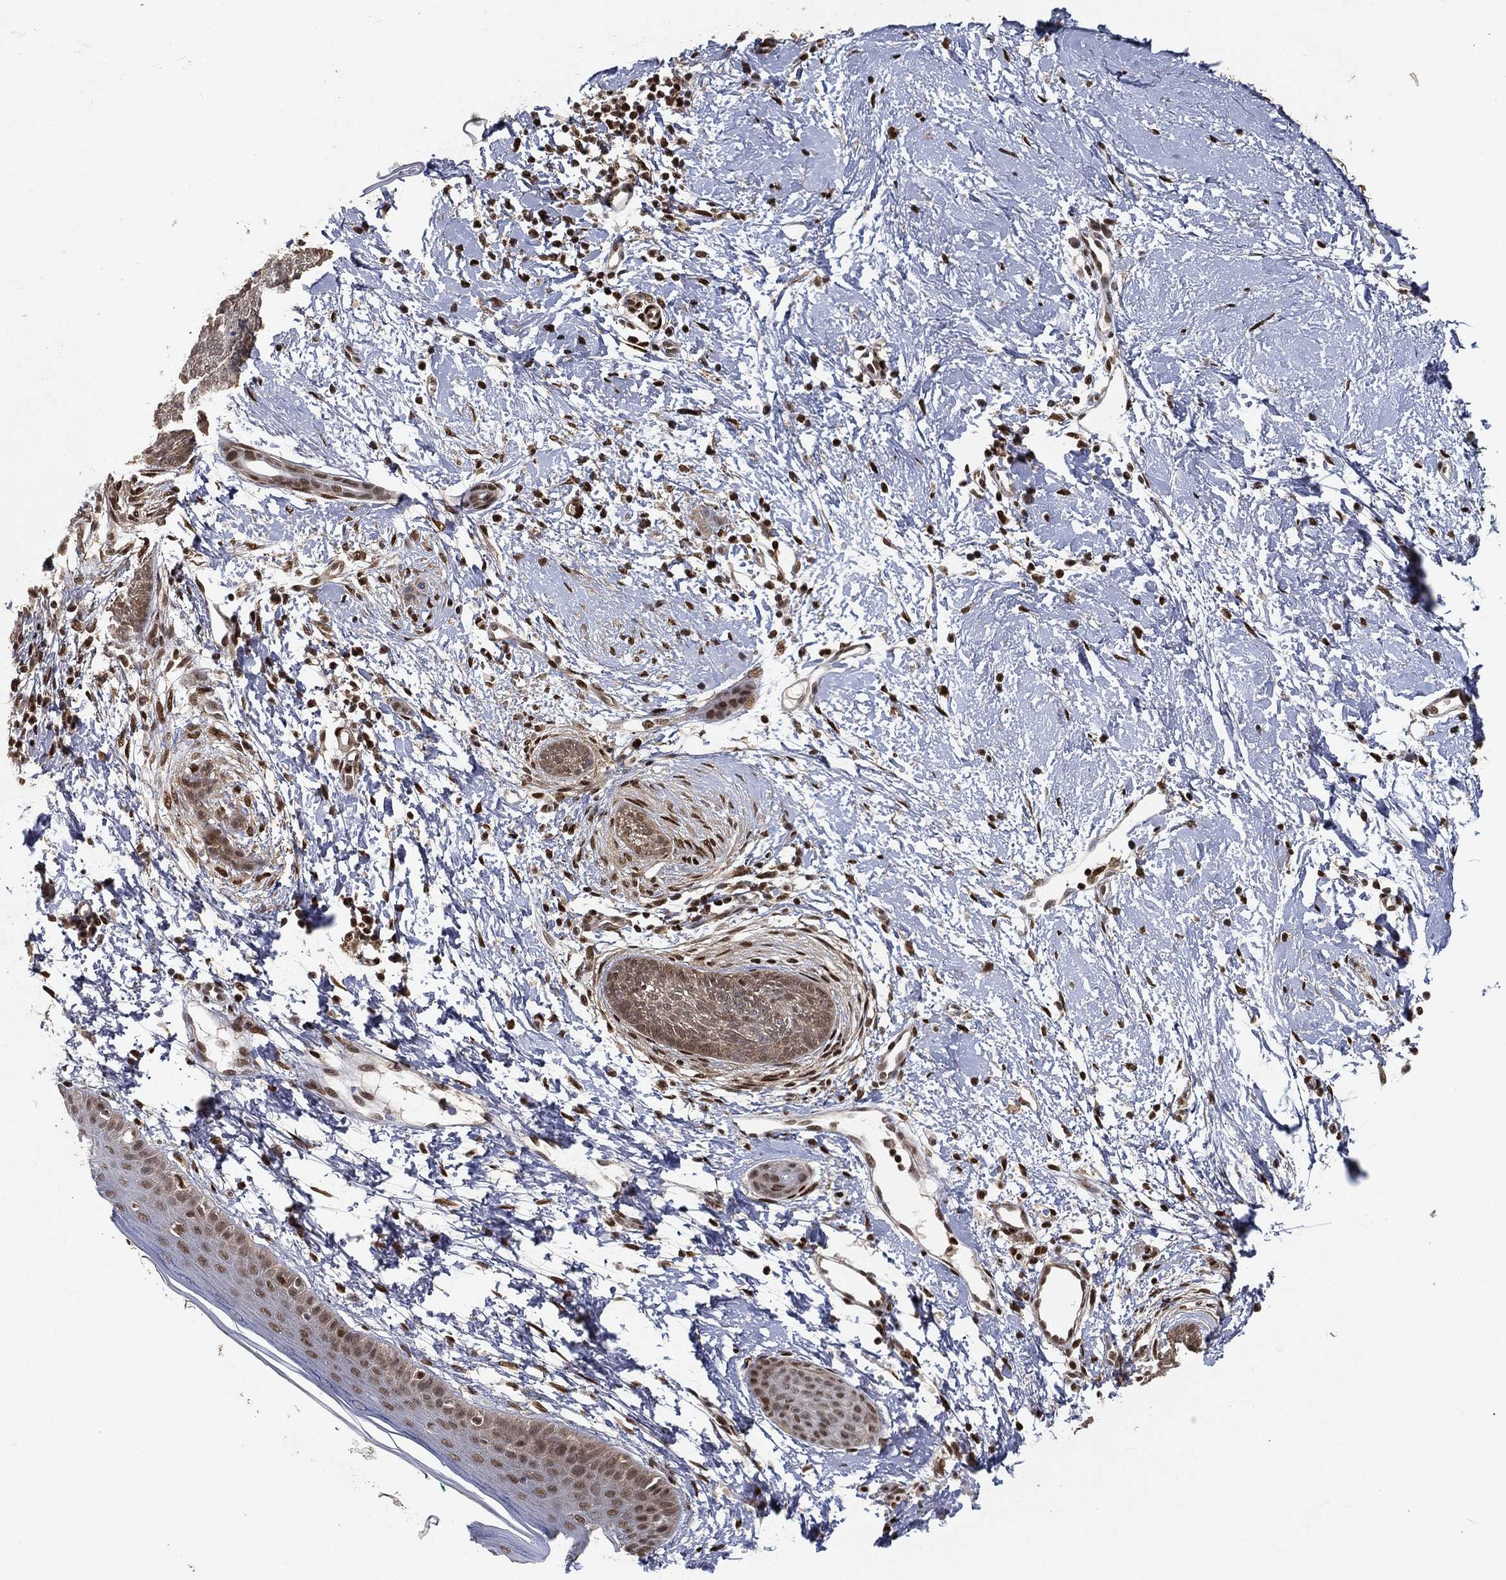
{"staining": {"intensity": "weak", "quantity": "25%-75%", "location": "nuclear"}, "tissue": "skin cancer", "cell_type": "Tumor cells", "image_type": "cancer", "snomed": [{"axis": "morphology", "description": "Basal cell carcinoma"}, {"axis": "topography", "description": "Skin"}], "caption": "A low amount of weak nuclear positivity is identified in about 25%-75% of tumor cells in skin basal cell carcinoma tissue. (DAB = brown stain, brightfield microscopy at high magnification).", "gene": "CRTC3", "patient": {"sex": "female", "age": 65}}